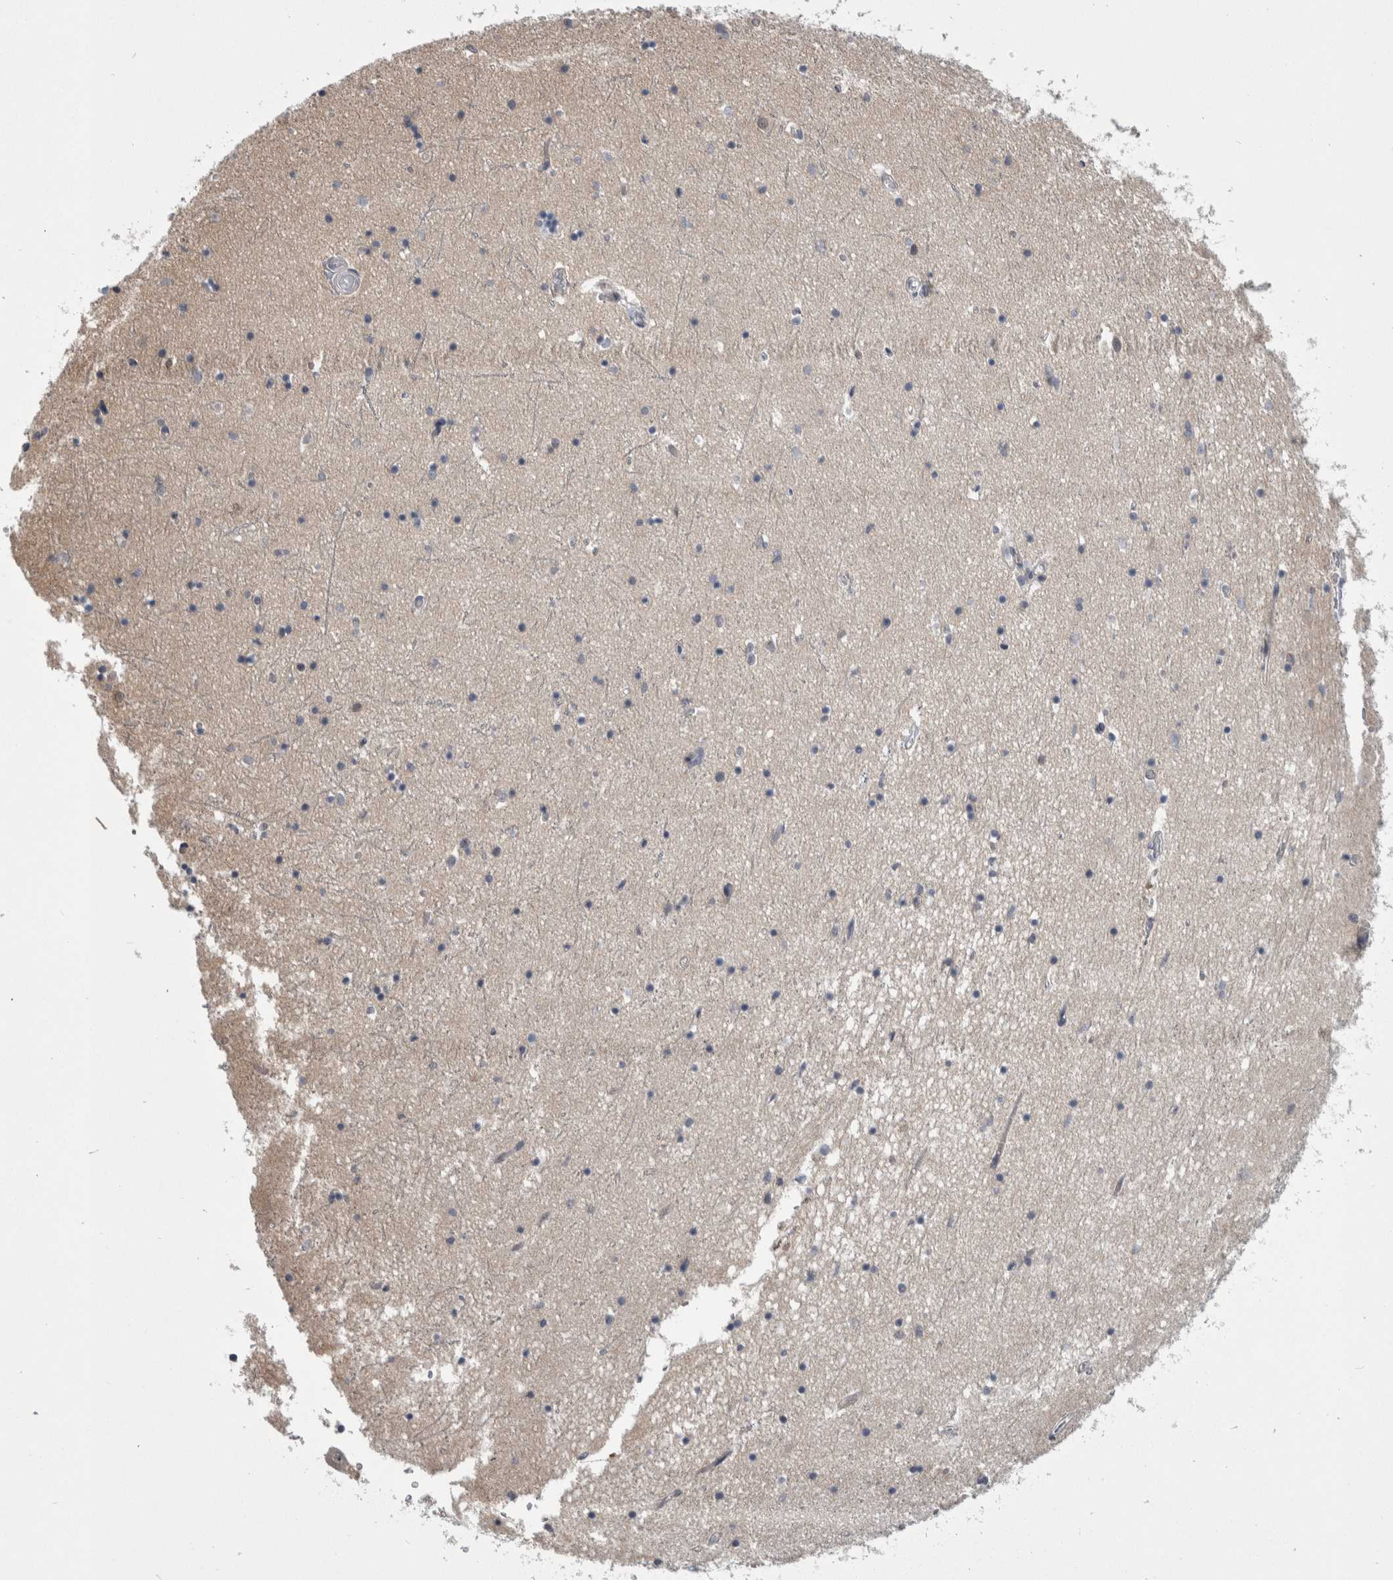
{"staining": {"intensity": "negative", "quantity": "none", "location": "none"}, "tissue": "hippocampus", "cell_type": "Glial cells", "image_type": "normal", "snomed": [{"axis": "morphology", "description": "Normal tissue, NOS"}, {"axis": "topography", "description": "Hippocampus"}], "caption": "IHC of unremarkable hippocampus demonstrates no expression in glial cells. (DAB (3,3'-diaminobenzidine) immunohistochemistry (IHC), high magnification).", "gene": "PTPA", "patient": {"sex": "male", "age": 70}}